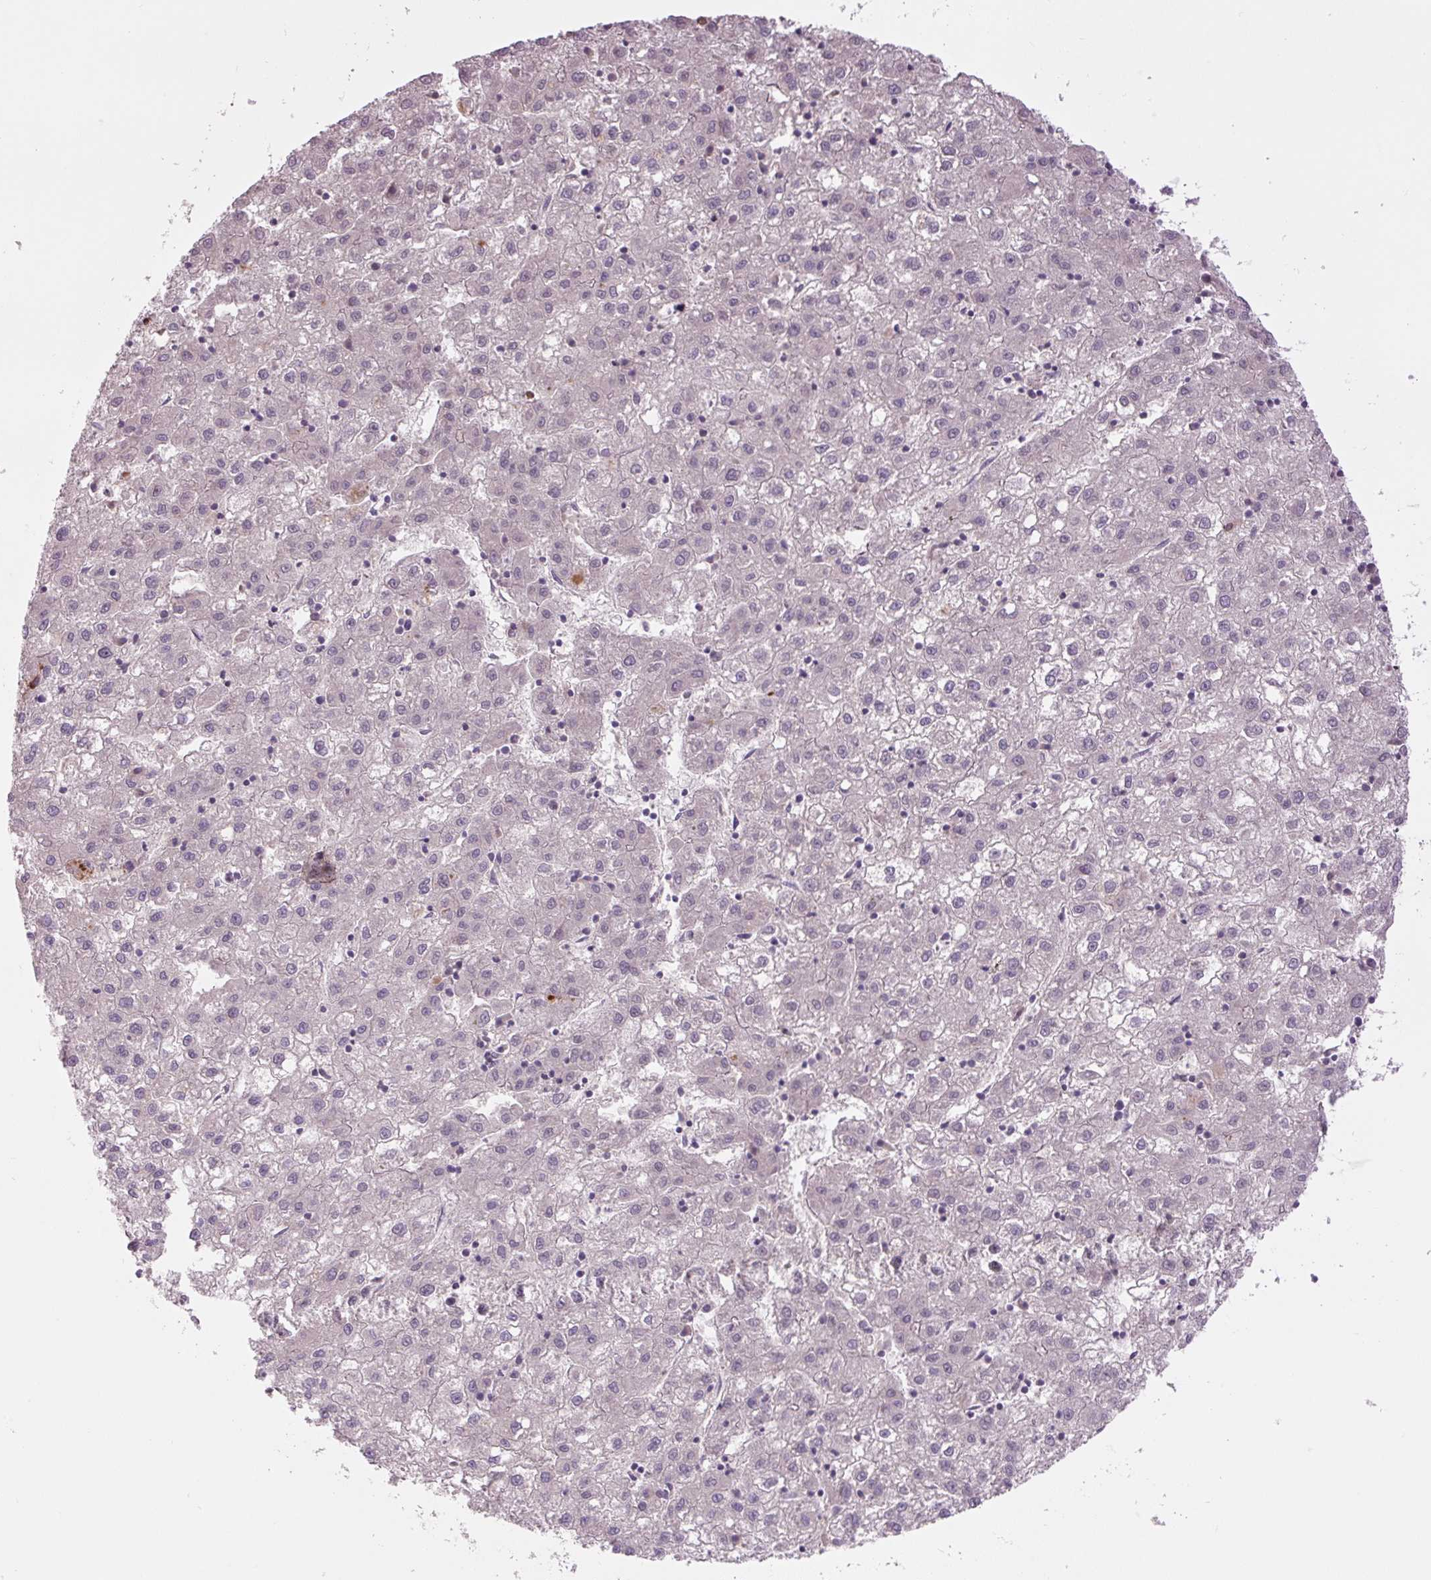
{"staining": {"intensity": "negative", "quantity": "none", "location": "none"}, "tissue": "liver cancer", "cell_type": "Tumor cells", "image_type": "cancer", "snomed": [{"axis": "morphology", "description": "Carcinoma, Hepatocellular, NOS"}, {"axis": "topography", "description": "Liver"}], "caption": "Immunohistochemistry of human liver hepatocellular carcinoma reveals no positivity in tumor cells.", "gene": "TMEM100", "patient": {"sex": "male", "age": 72}}